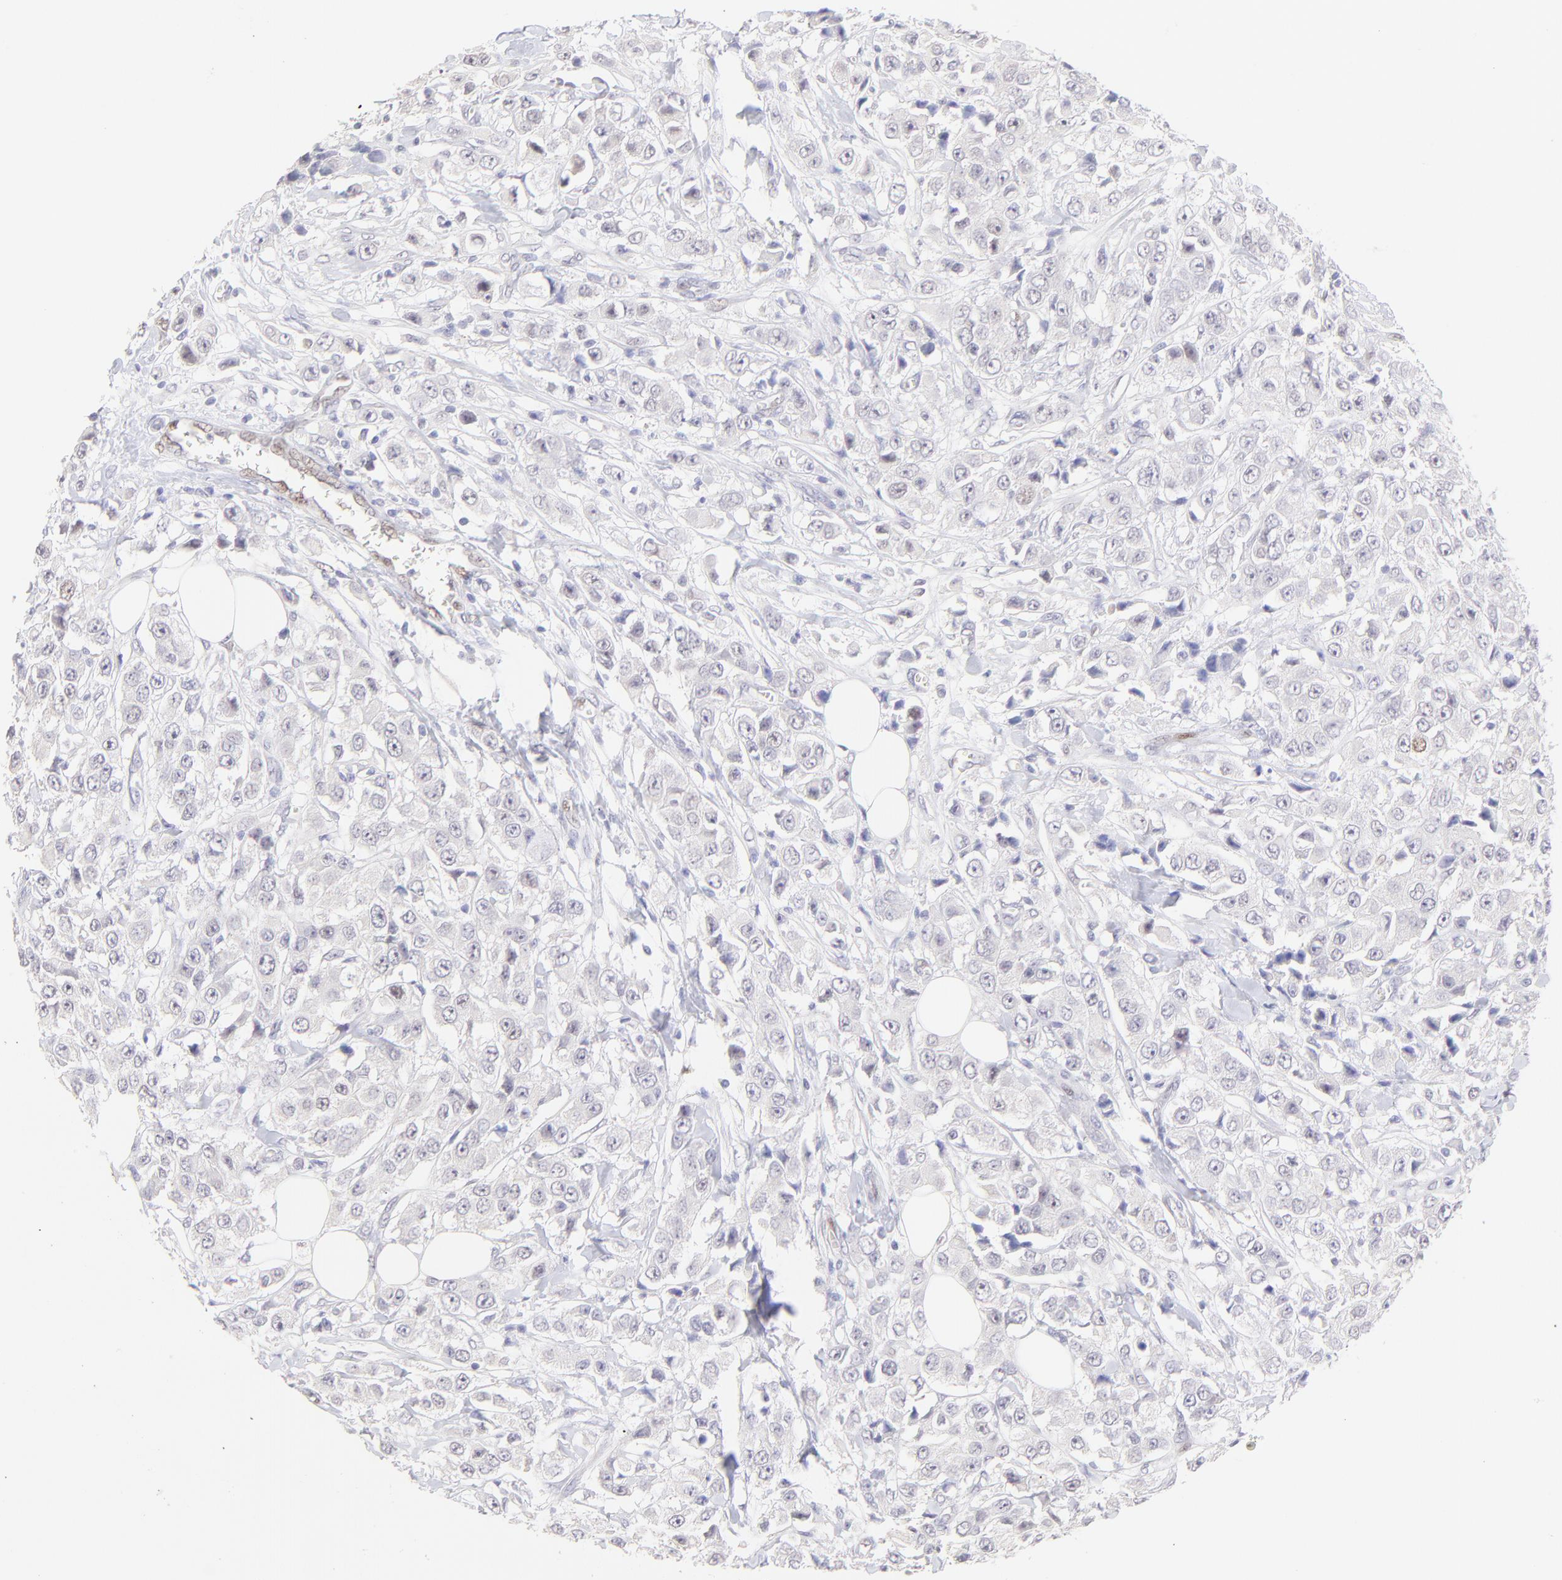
{"staining": {"intensity": "negative", "quantity": "none", "location": "none"}, "tissue": "breast cancer", "cell_type": "Tumor cells", "image_type": "cancer", "snomed": [{"axis": "morphology", "description": "Duct carcinoma"}, {"axis": "topography", "description": "Breast"}], "caption": "Tumor cells are negative for protein expression in human breast invasive ductal carcinoma.", "gene": "KLF4", "patient": {"sex": "female", "age": 58}}